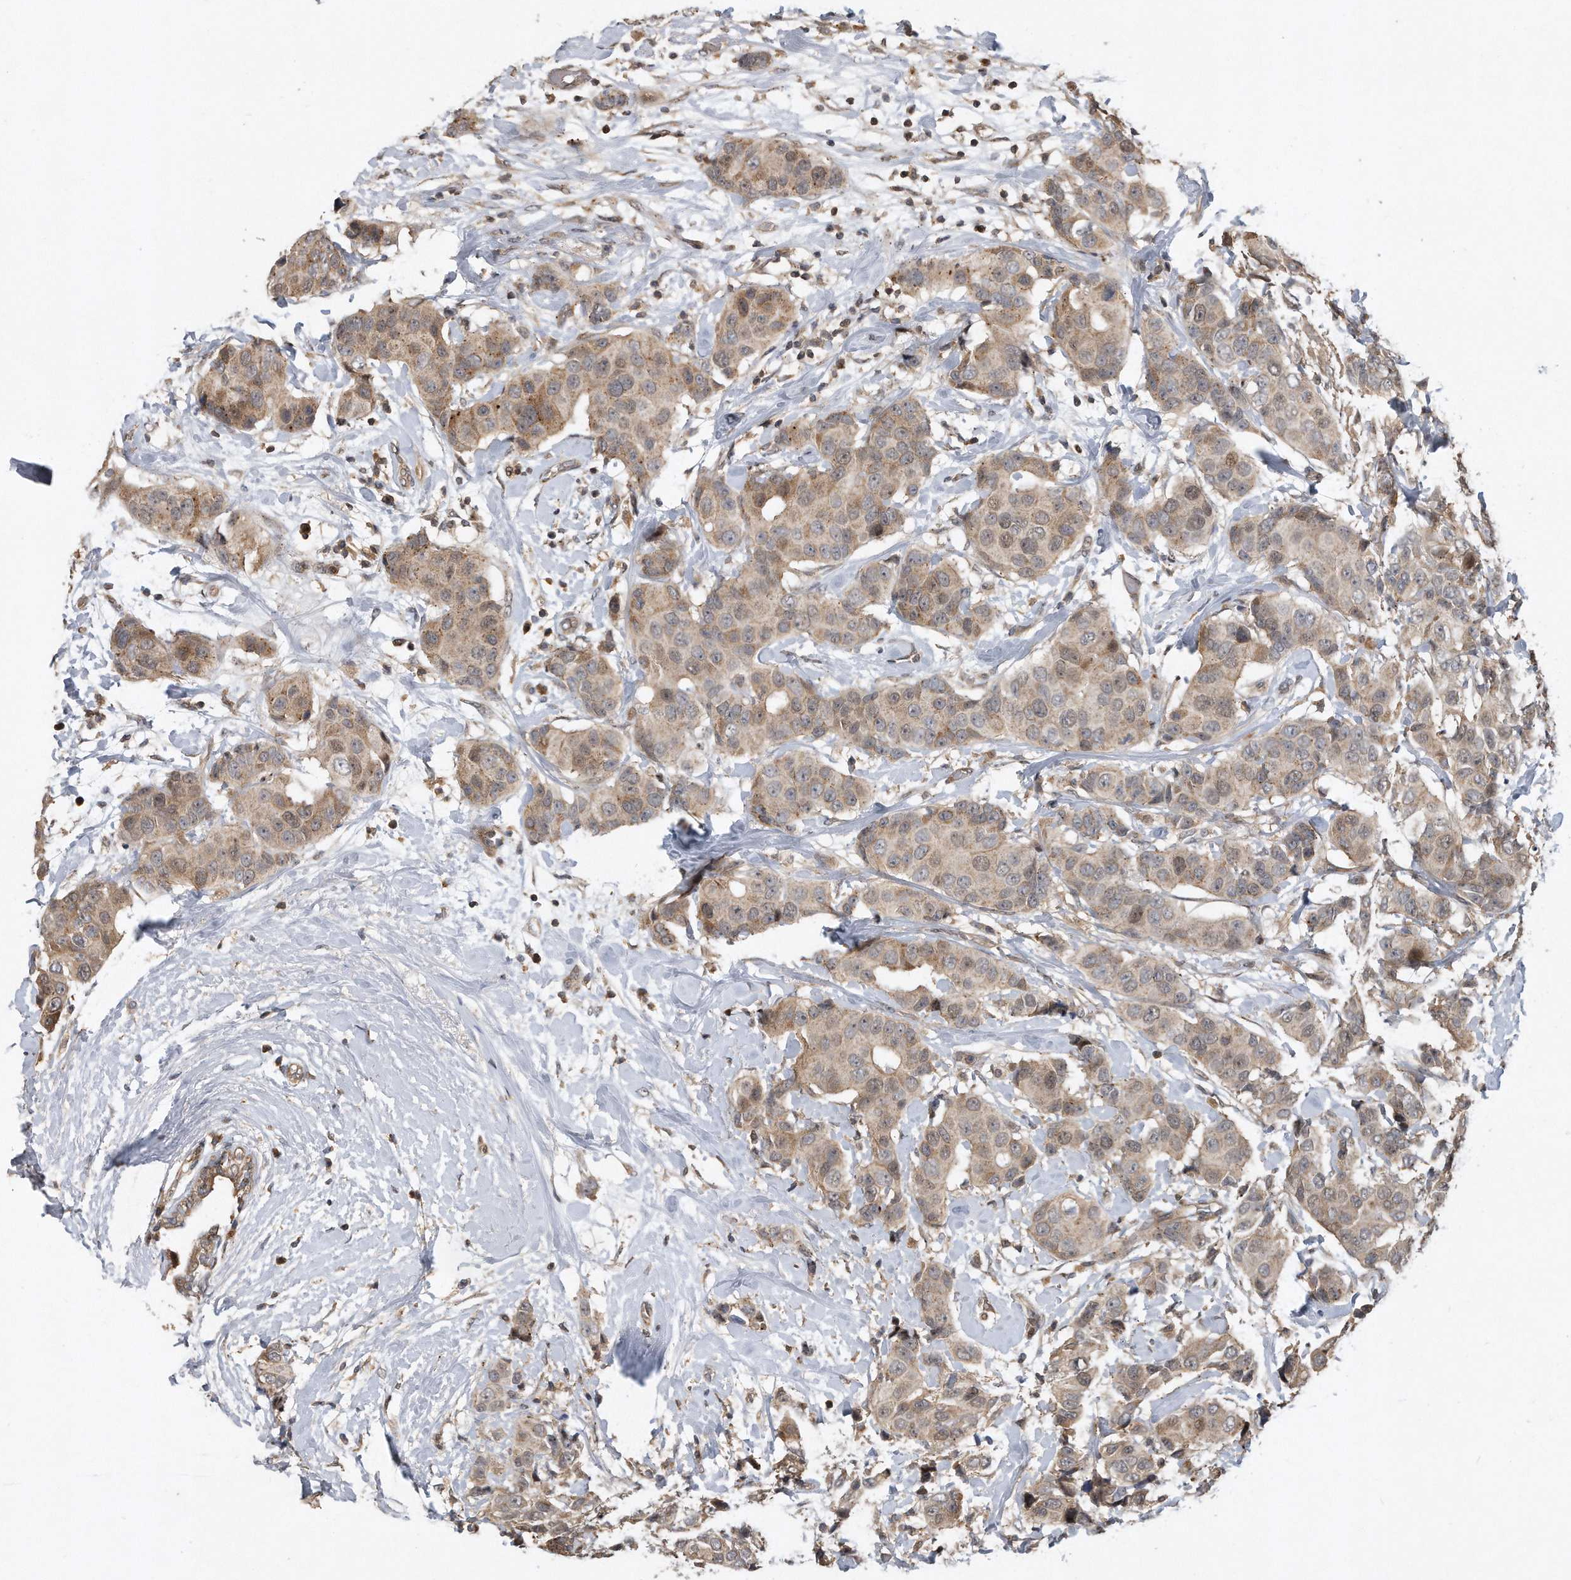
{"staining": {"intensity": "weak", "quantity": ">75%", "location": "cytoplasmic/membranous"}, "tissue": "breast cancer", "cell_type": "Tumor cells", "image_type": "cancer", "snomed": [{"axis": "morphology", "description": "Normal tissue, NOS"}, {"axis": "morphology", "description": "Duct carcinoma"}, {"axis": "topography", "description": "Breast"}], "caption": "Approximately >75% of tumor cells in human breast invasive ductal carcinoma demonstrate weak cytoplasmic/membranous protein expression as visualized by brown immunohistochemical staining.", "gene": "PGBD2", "patient": {"sex": "female", "age": 39}}